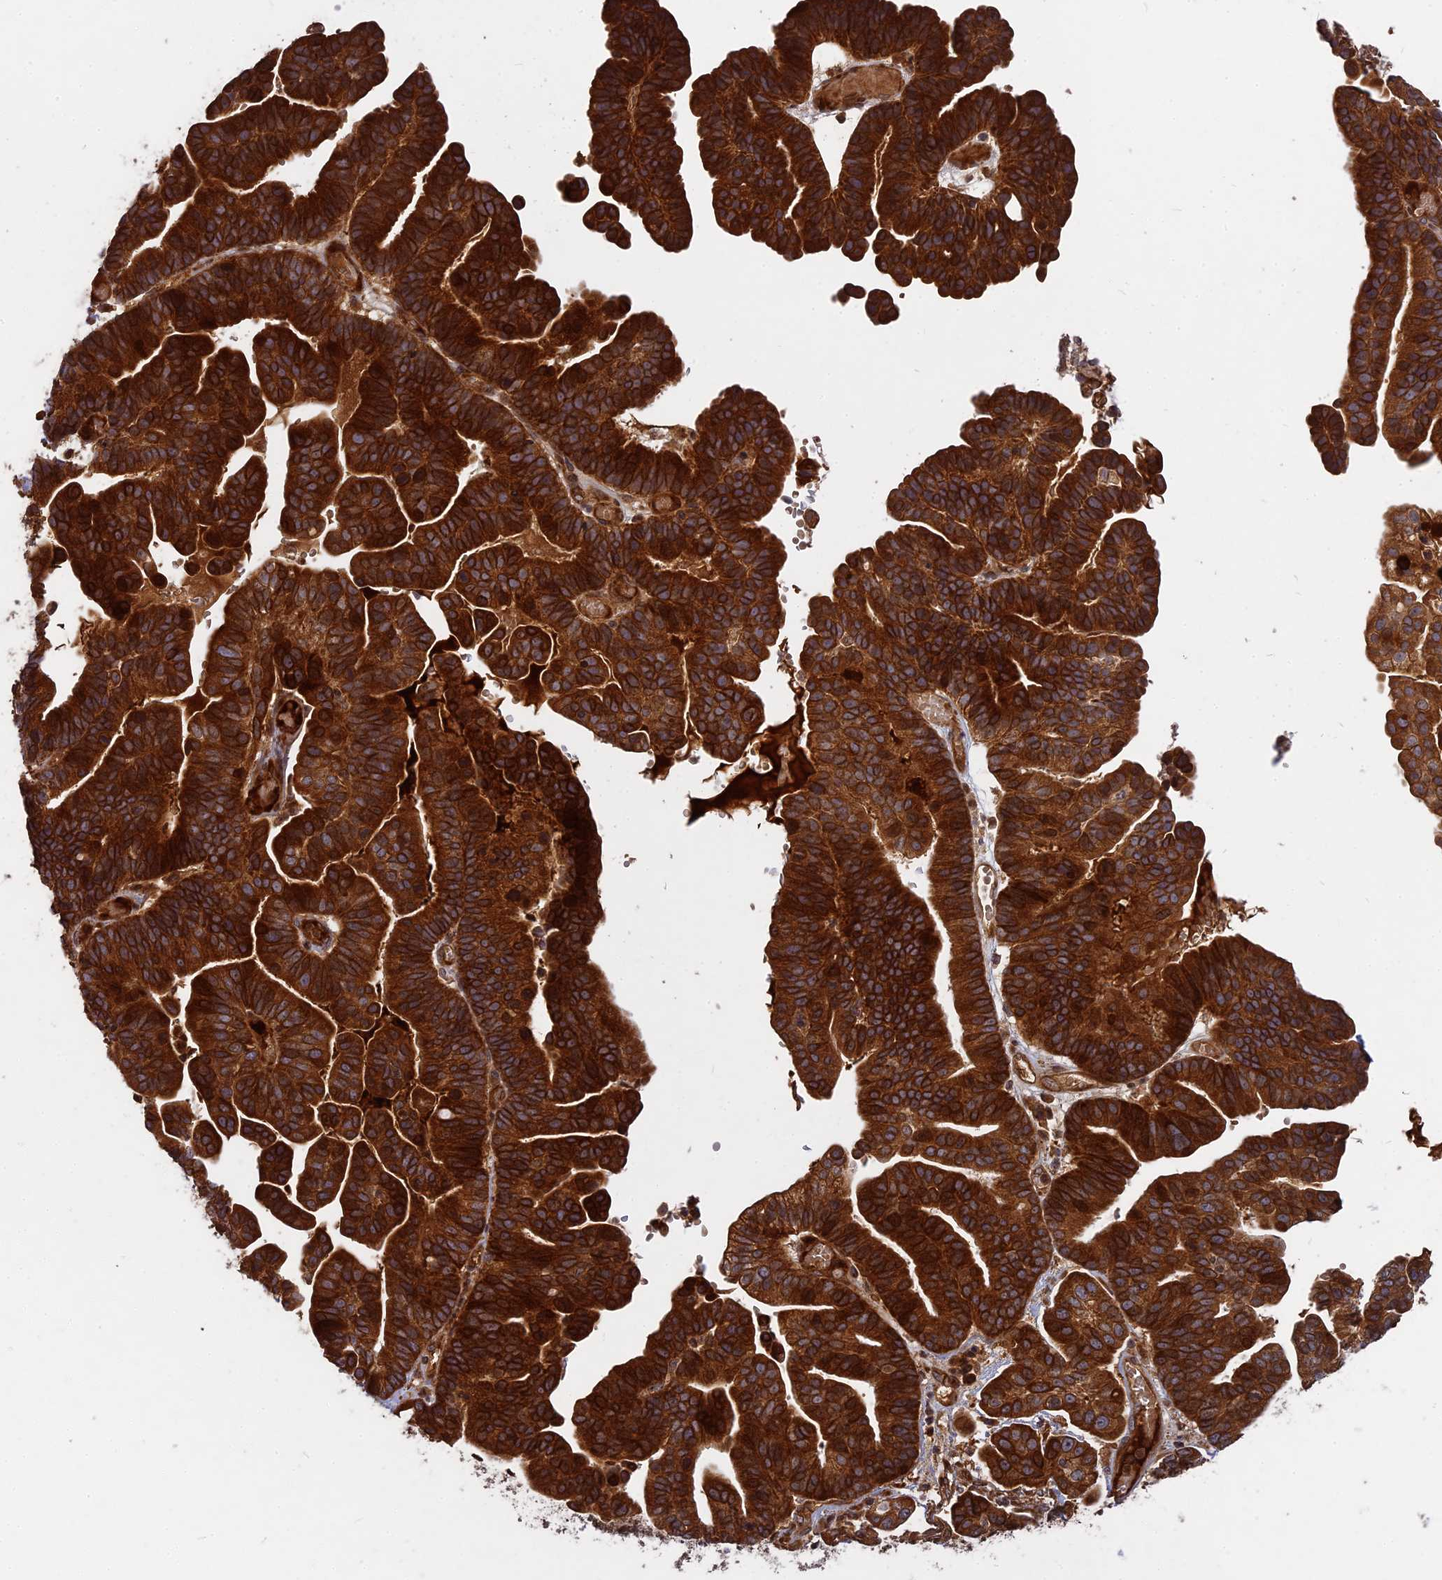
{"staining": {"intensity": "strong", "quantity": ">75%", "location": "cytoplasmic/membranous"}, "tissue": "ovarian cancer", "cell_type": "Tumor cells", "image_type": "cancer", "snomed": [{"axis": "morphology", "description": "Cystadenocarcinoma, serous, NOS"}, {"axis": "topography", "description": "Ovary"}], "caption": "Tumor cells reveal high levels of strong cytoplasmic/membranous staining in approximately >75% of cells in human ovarian serous cystadenocarcinoma. (Stains: DAB in brown, nuclei in blue, Microscopy: brightfield microscopy at high magnification).", "gene": "TMUB2", "patient": {"sex": "female", "age": 56}}